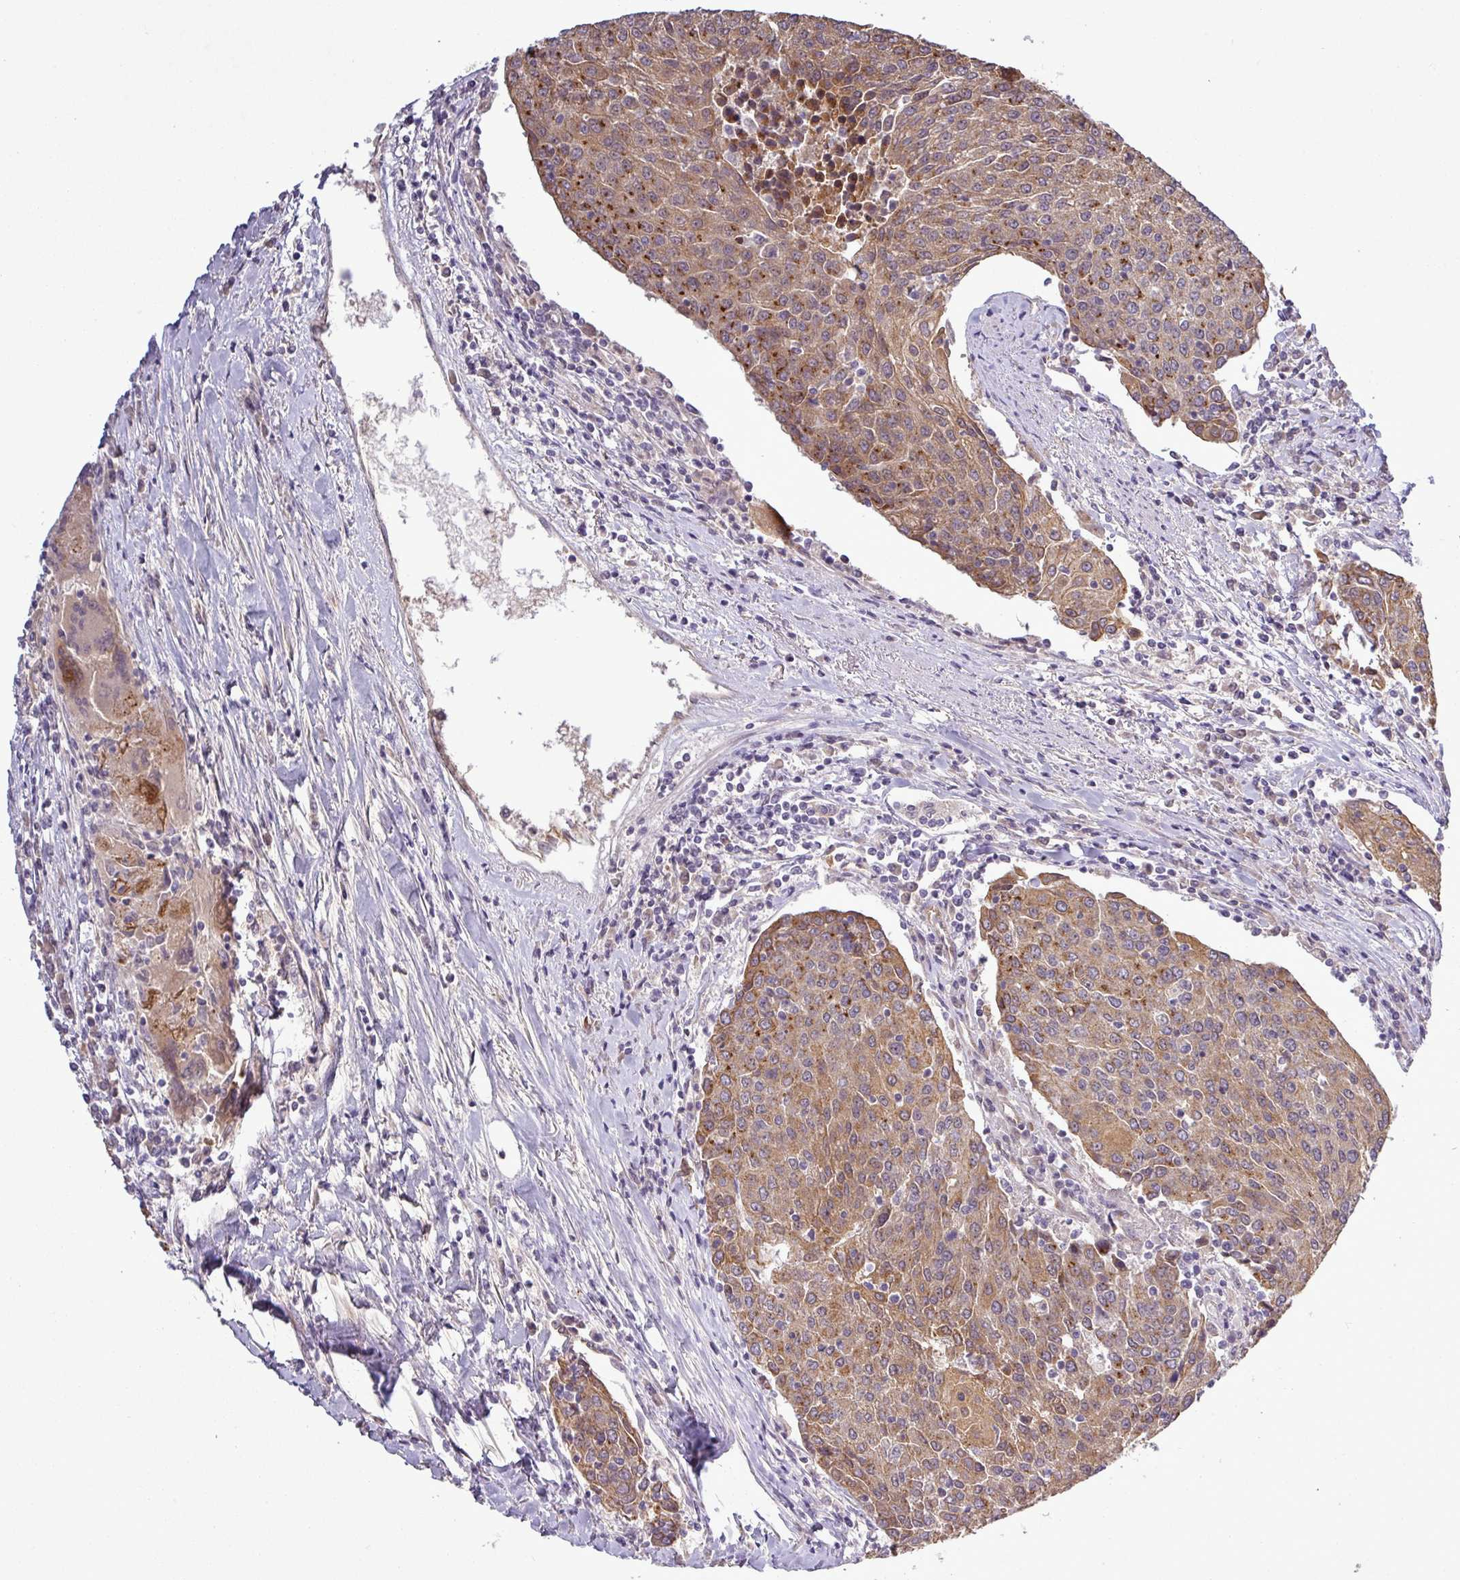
{"staining": {"intensity": "moderate", "quantity": ">75%", "location": "cytoplasmic/membranous"}, "tissue": "urothelial cancer", "cell_type": "Tumor cells", "image_type": "cancer", "snomed": [{"axis": "morphology", "description": "Urothelial carcinoma, High grade"}, {"axis": "topography", "description": "Urinary bladder"}], "caption": "Immunohistochemistry (IHC) photomicrograph of neoplastic tissue: high-grade urothelial carcinoma stained using immunohistochemistry (IHC) demonstrates medium levels of moderate protein expression localized specifically in the cytoplasmic/membranous of tumor cells, appearing as a cytoplasmic/membranous brown color.", "gene": "PCDH1", "patient": {"sex": "female", "age": 85}}